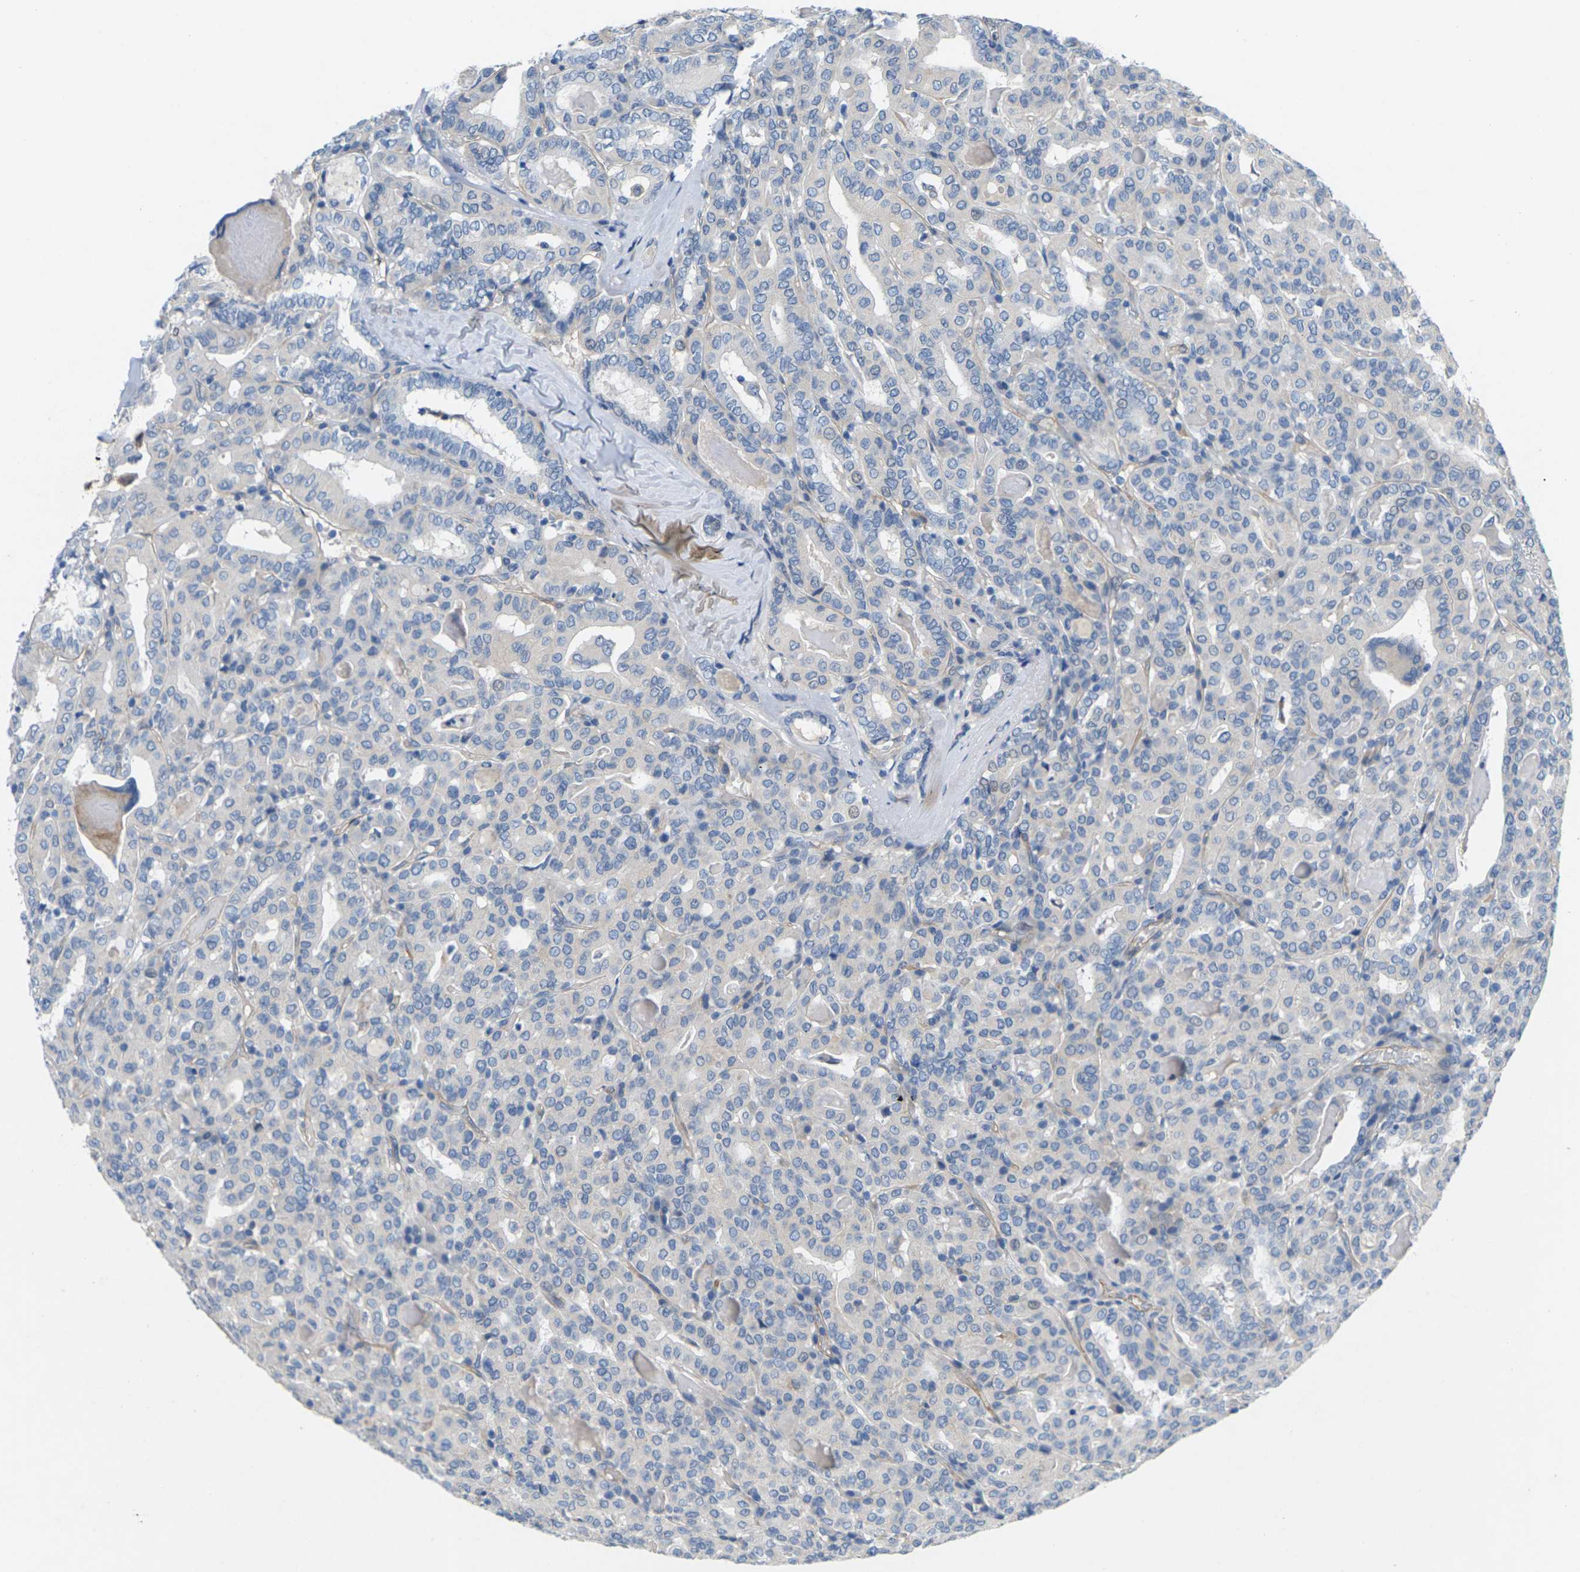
{"staining": {"intensity": "negative", "quantity": "none", "location": "none"}, "tissue": "thyroid cancer", "cell_type": "Tumor cells", "image_type": "cancer", "snomed": [{"axis": "morphology", "description": "Papillary adenocarcinoma, NOS"}, {"axis": "topography", "description": "Thyroid gland"}], "caption": "DAB immunohistochemical staining of human papillary adenocarcinoma (thyroid) exhibits no significant staining in tumor cells. (Immunohistochemistry, brightfield microscopy, high magnification).", "gene": "ITGA5", "patient": {"sex": "female", "age": 42}}